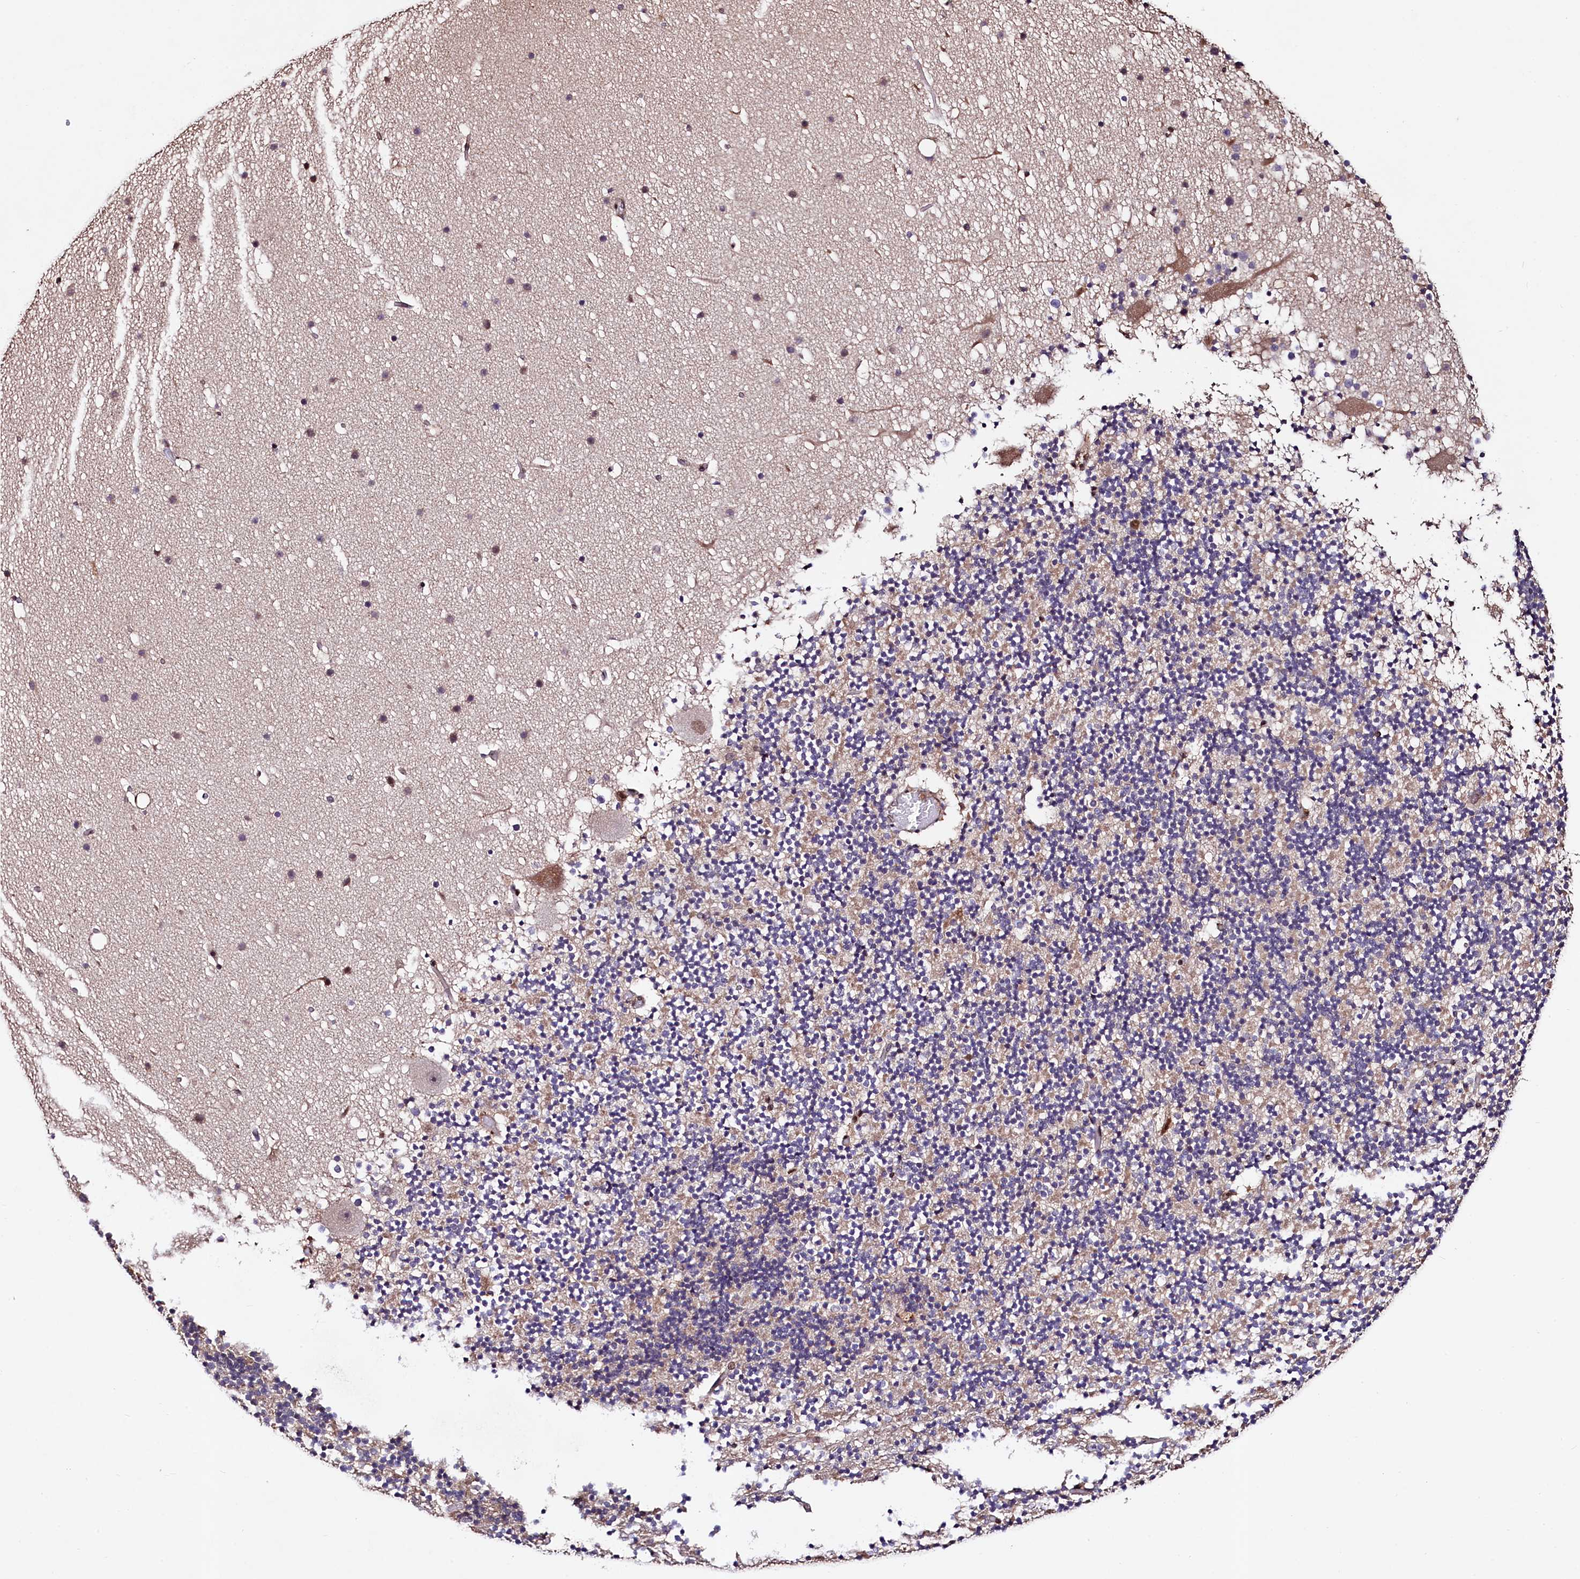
{"staining": {"intensity": "weak", "quantity": "25%-75%", "location": "cytoplasmic/membranous"}, "tissue": "cerebellum", "cell_type": "Cells in granular layer", "image_type": "normal", "snomed": [{"axis": "morphology", "description": "Normal tissue, NOS"}, {"axis": "topography", "description": "Cerebellum"}], "caption": "An IHC histopathology image of benign tissue is shown. Protein staining in brown shows weak cytoplasmic/membranous positivity in cerebellum within cells in granular layer. (DAB = brown stain, brightfield microscopy at high magnification).", "gene": "C5orf15", "patient": {"sex": "male", "age": 57}}